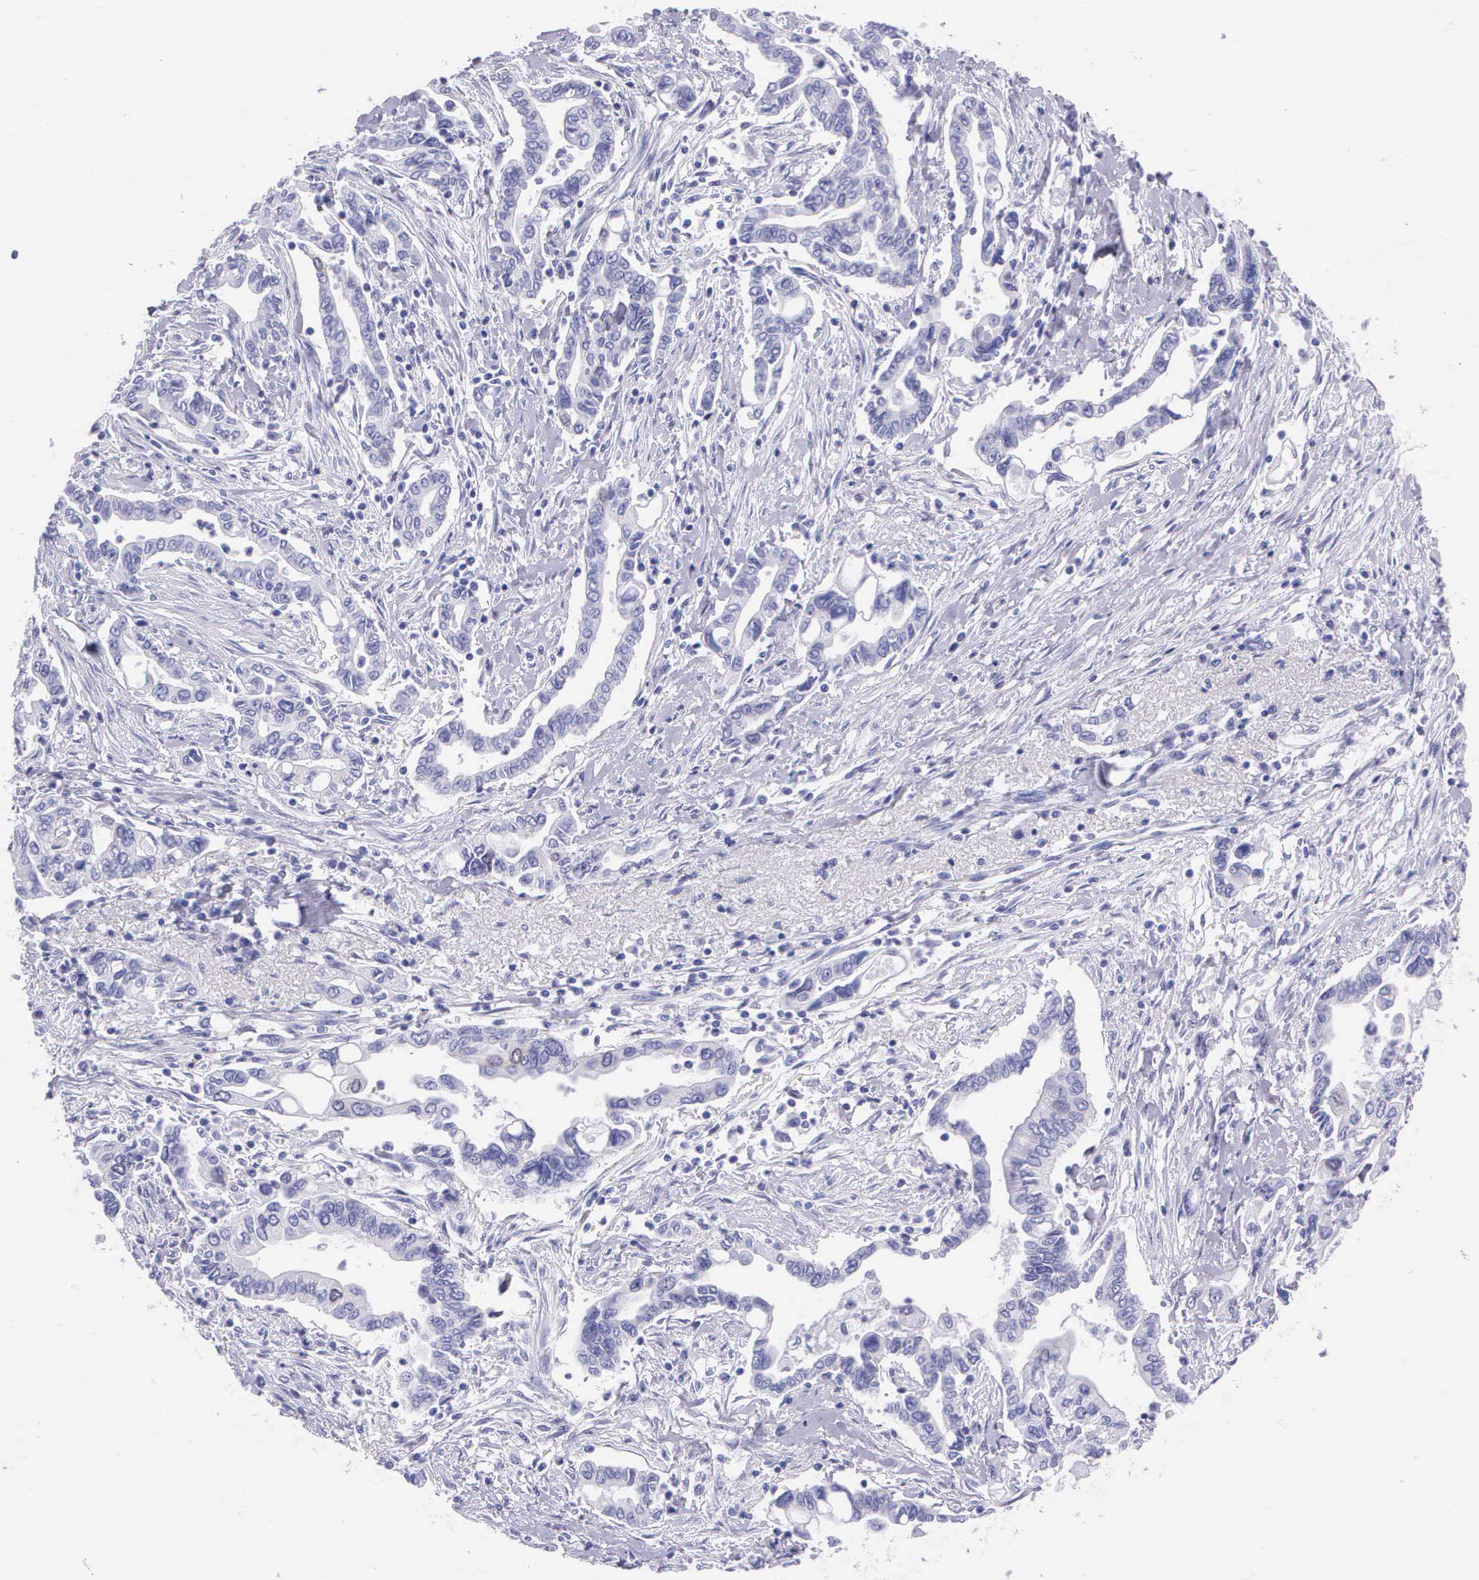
{"staining": {"intensity": "weak", "quantity": "<25%", "location": "cytoplasmic/membranous"}, "tissue": "pancreatic cancer", "cell_type": "Tumor cells", "image_type": "cancer", "snomed": [{"axis": "morphology", "description": "Adenocarcinoma, NOS"}, {"axis": "topography", "description": "Pancreas"}], "caption": "An immunohistochemistry histopathology image of pancreatic cancer is shown. There is no staining in tumor cells of pancreatic cancer.", "gene": "CCNB1", "patient": {"sex": "female", "age": 57}}